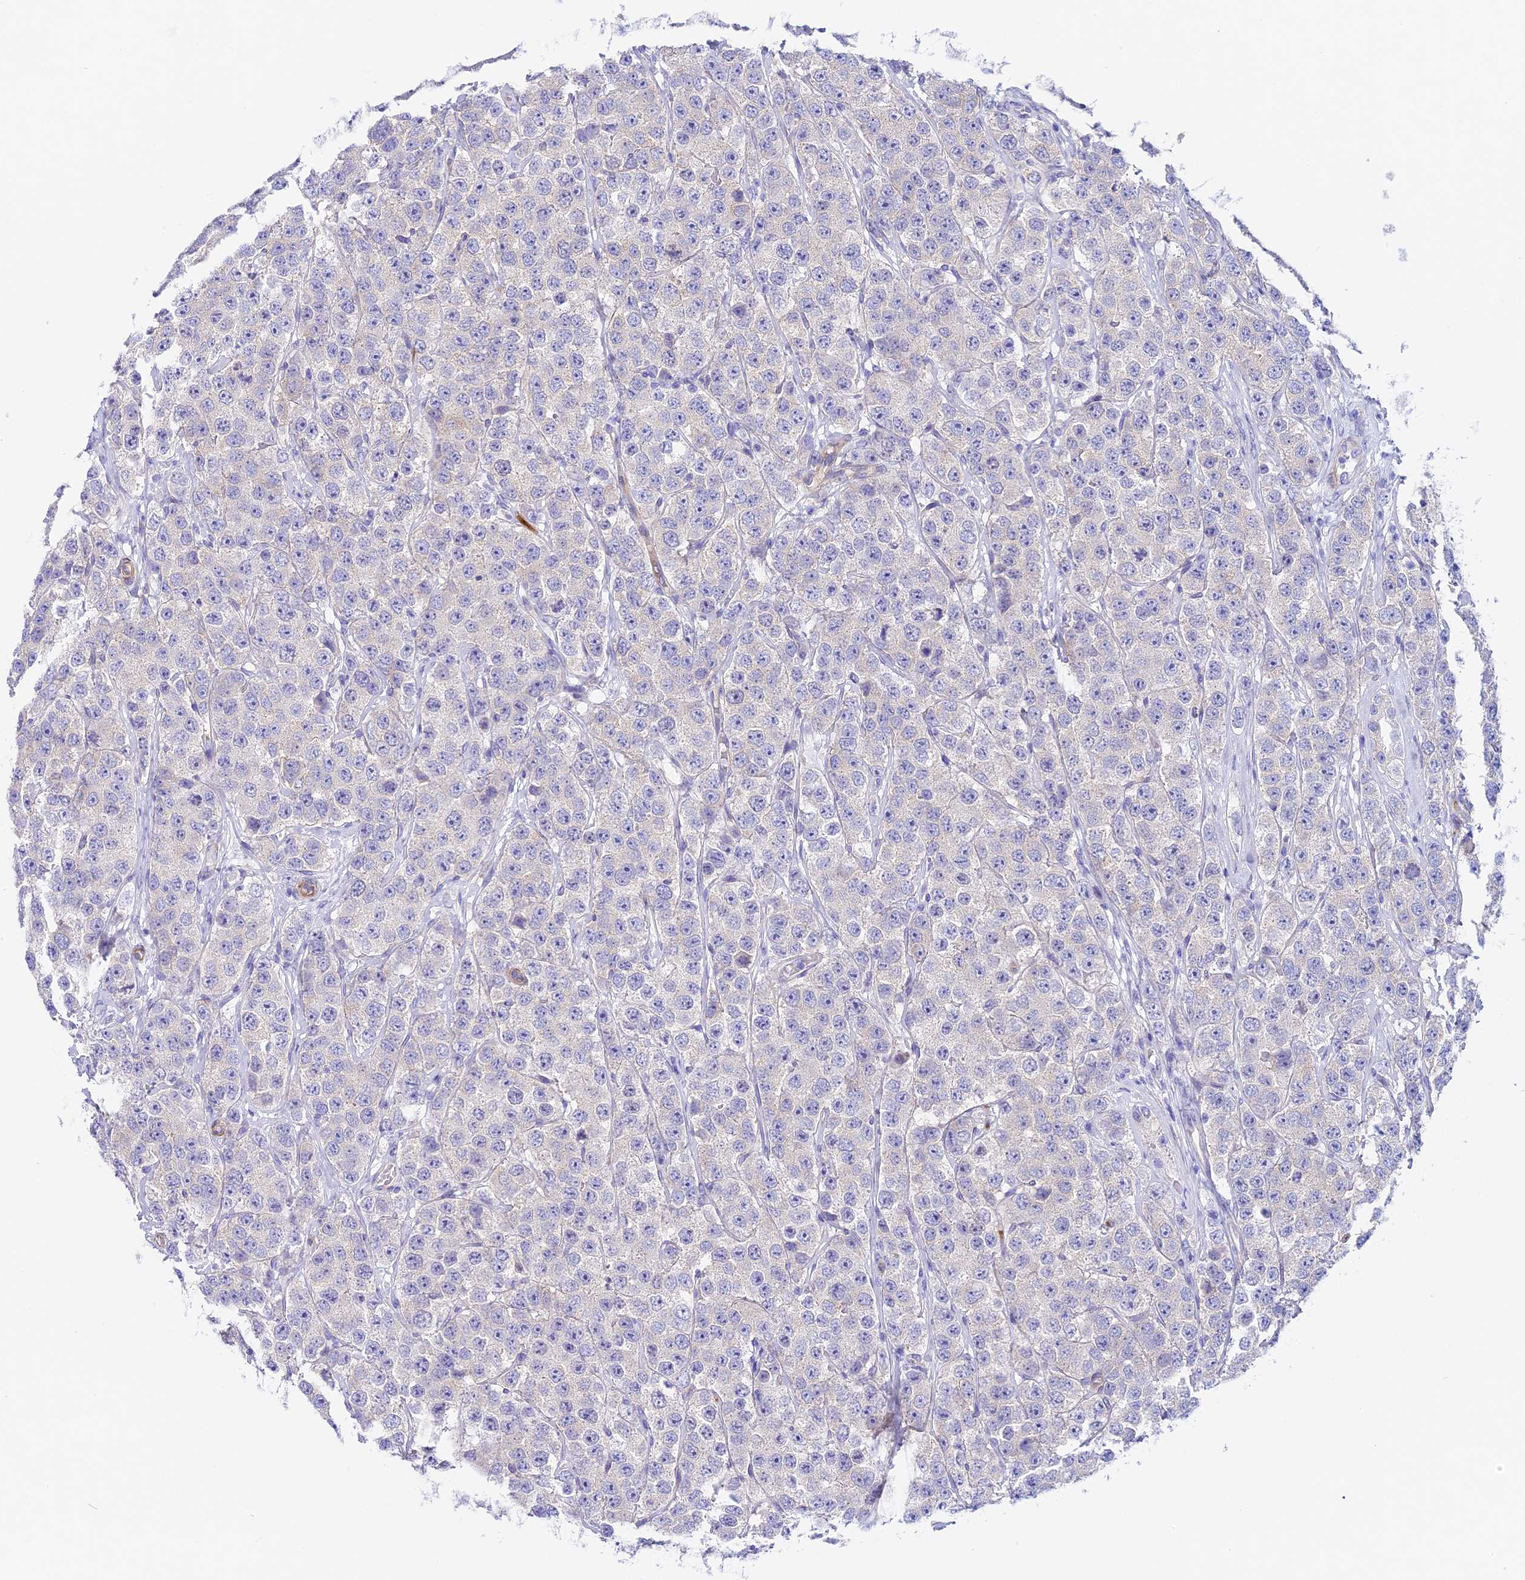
{"staining": {"intensity": "negative", "quantity": "none", "location": "none"}, "tissue": "testis cancer", "cell_type": "Tumor cells", "image_type": "cancer", "snomed": [{"axis": "morphology", "description": "Seminoma, NOS"}, {"axis": "topography", "description": "Testis"}], "caption": "This is an immunohistochemistry (IHC) histopathology image of seminoma (testis). There is no staining in tumor cells.", "gene": "HOMER3", "patient": {"sex": "male", "age": 28}}